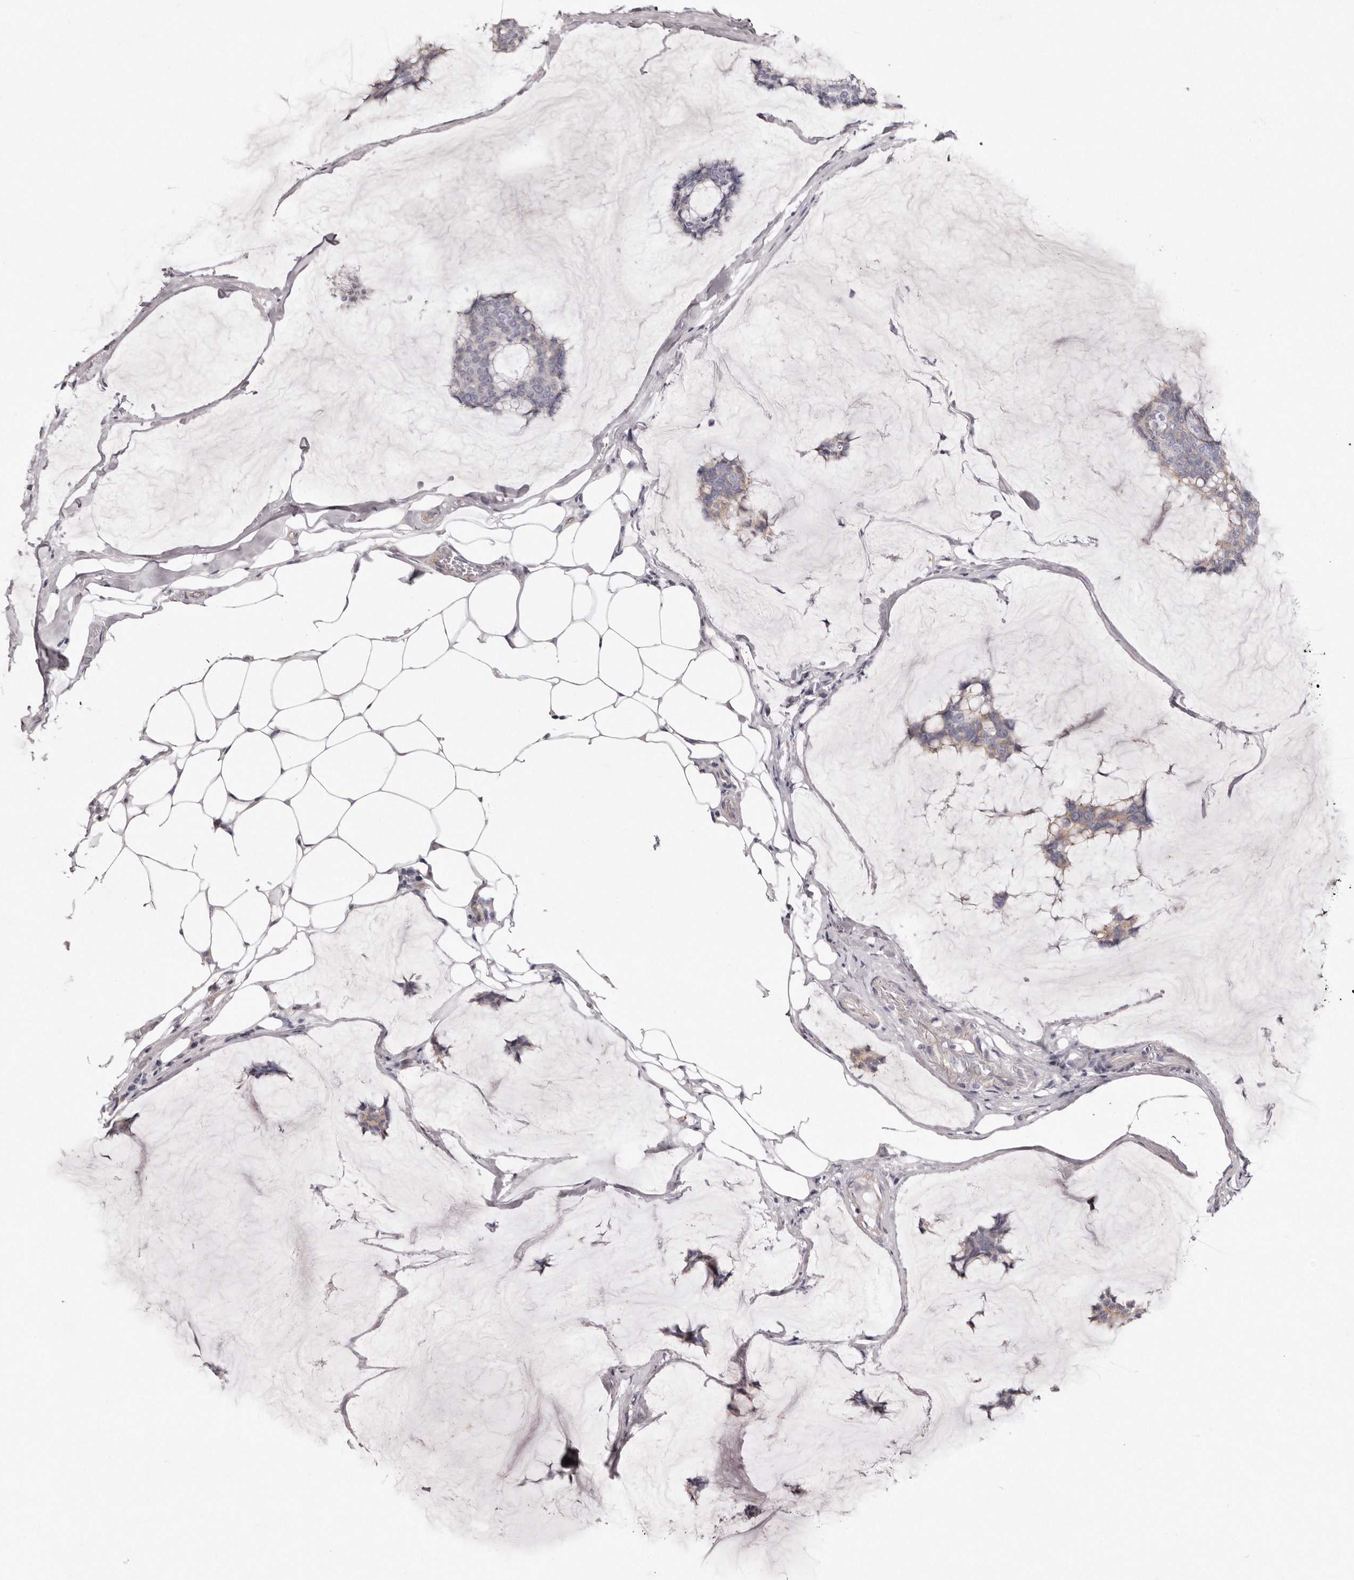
{"staining": {"intensity": "weak", "quantity": "<25%", "location": "cytoplasmic/membranous"}, "tissue": "breast cancer", "cell_type": "Tumor cells", "image_type": "cancer", "snomed": [{"axis": "morphology", "description": "Duct carcinoma"}, {"axis": "topography", "description": "Breast"}], "caption": "A high-resolution image shows IHC staining of breast intraductal carcinoma, which shows no significant positivity in tumor cells. (DAB immunohistochemistry (IHC), high magnification).", "gene": "PEG10", "patient": {"sex": "female", "age": 93}}